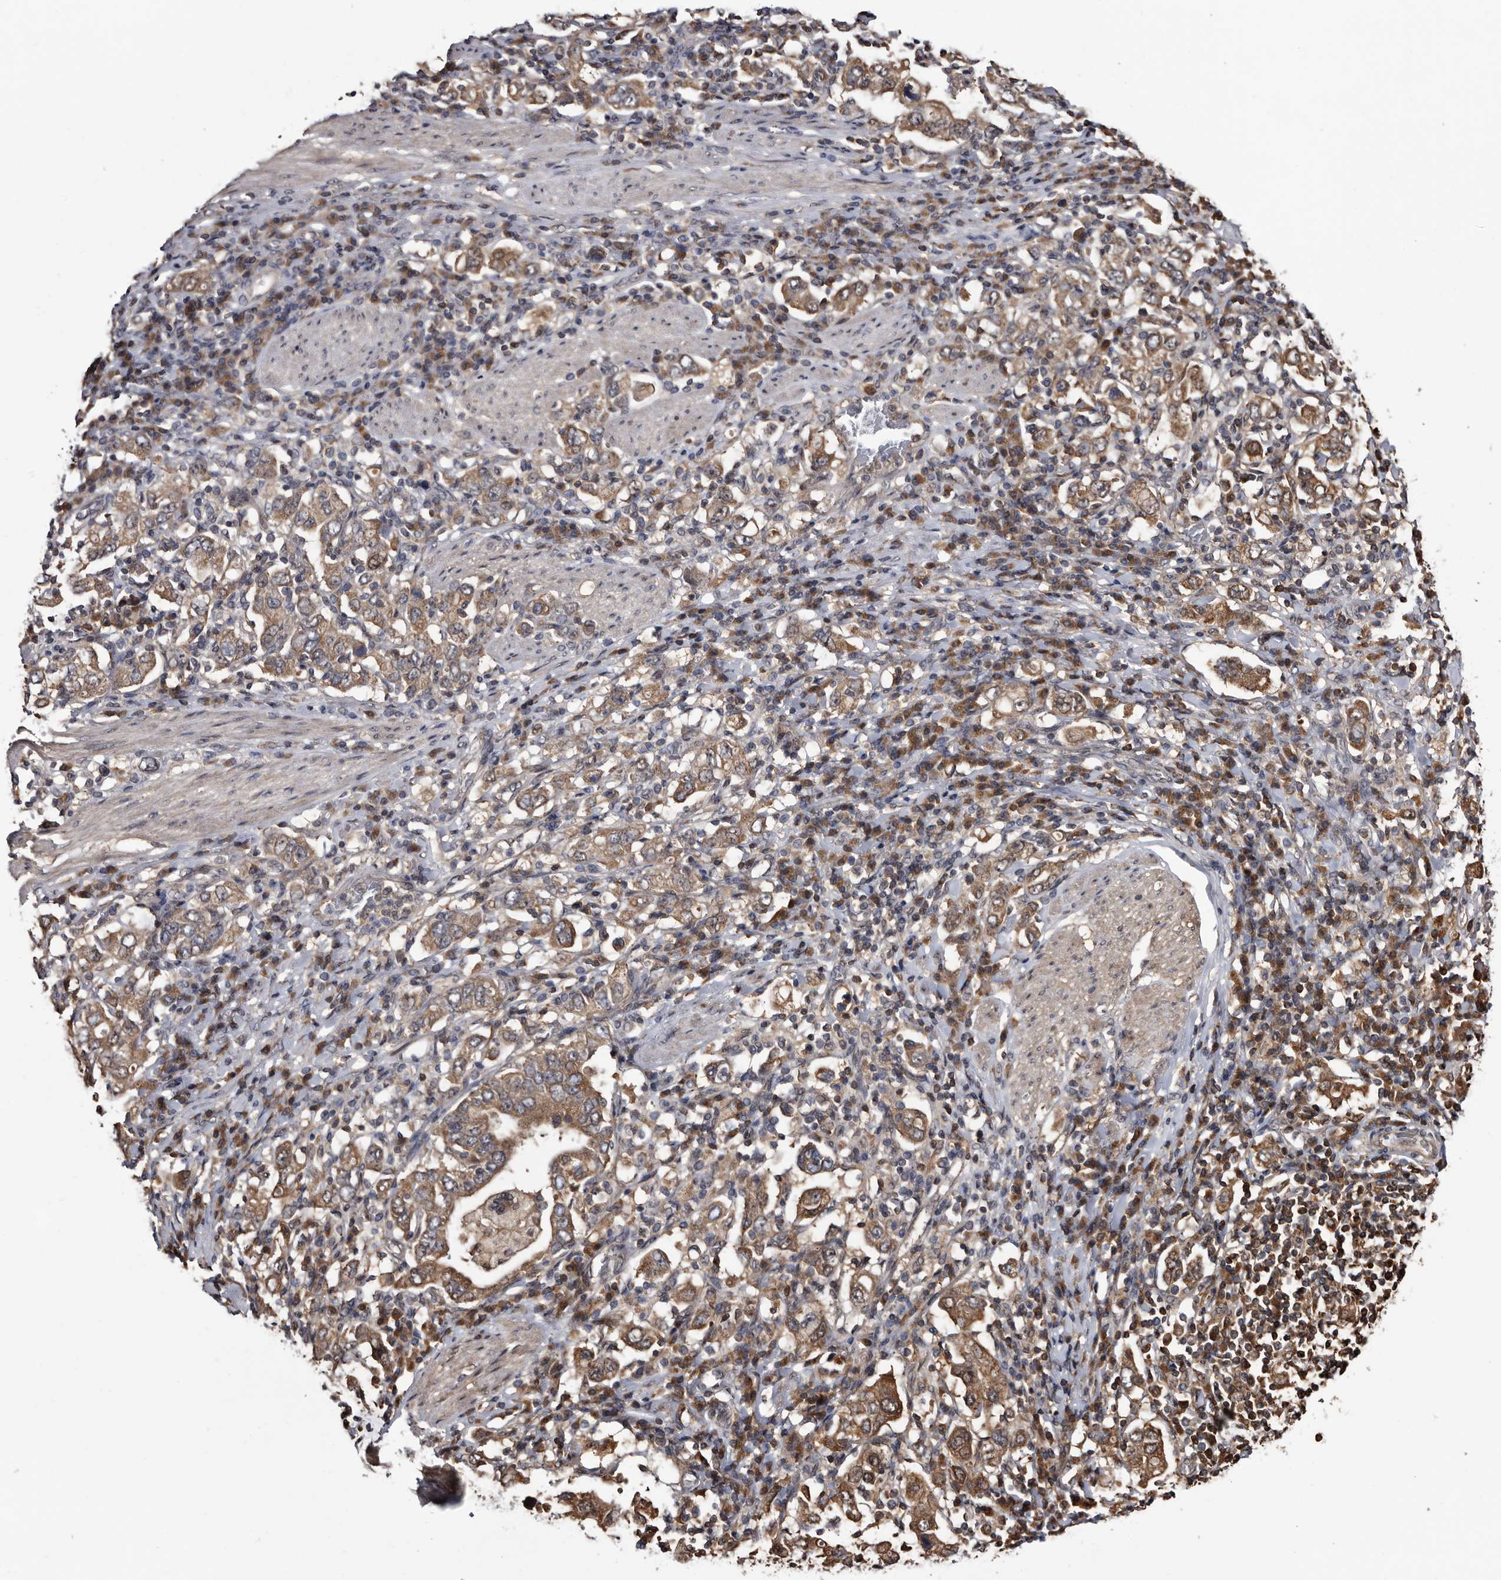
{"staining": {"intensity": "moderate", "quantity": ">75%", "location": "cytoplasmic/membranous"}, "tissue": "stomach cancer", "cell_type": "Tumor cells", "image_type": "cancer", "snomed": [{"axis": "morphology", "description": "Adenocarcinoma, NOS"}, {"axis": "topography", "description": "Stomach, upper"}], "caption": "Human adenocarcinoma (stomach) stained with a protein marker exhibits moderate staining in tumor cells.", "gene": "TTI2", "patient": {"sex": "male", "age": 62}}